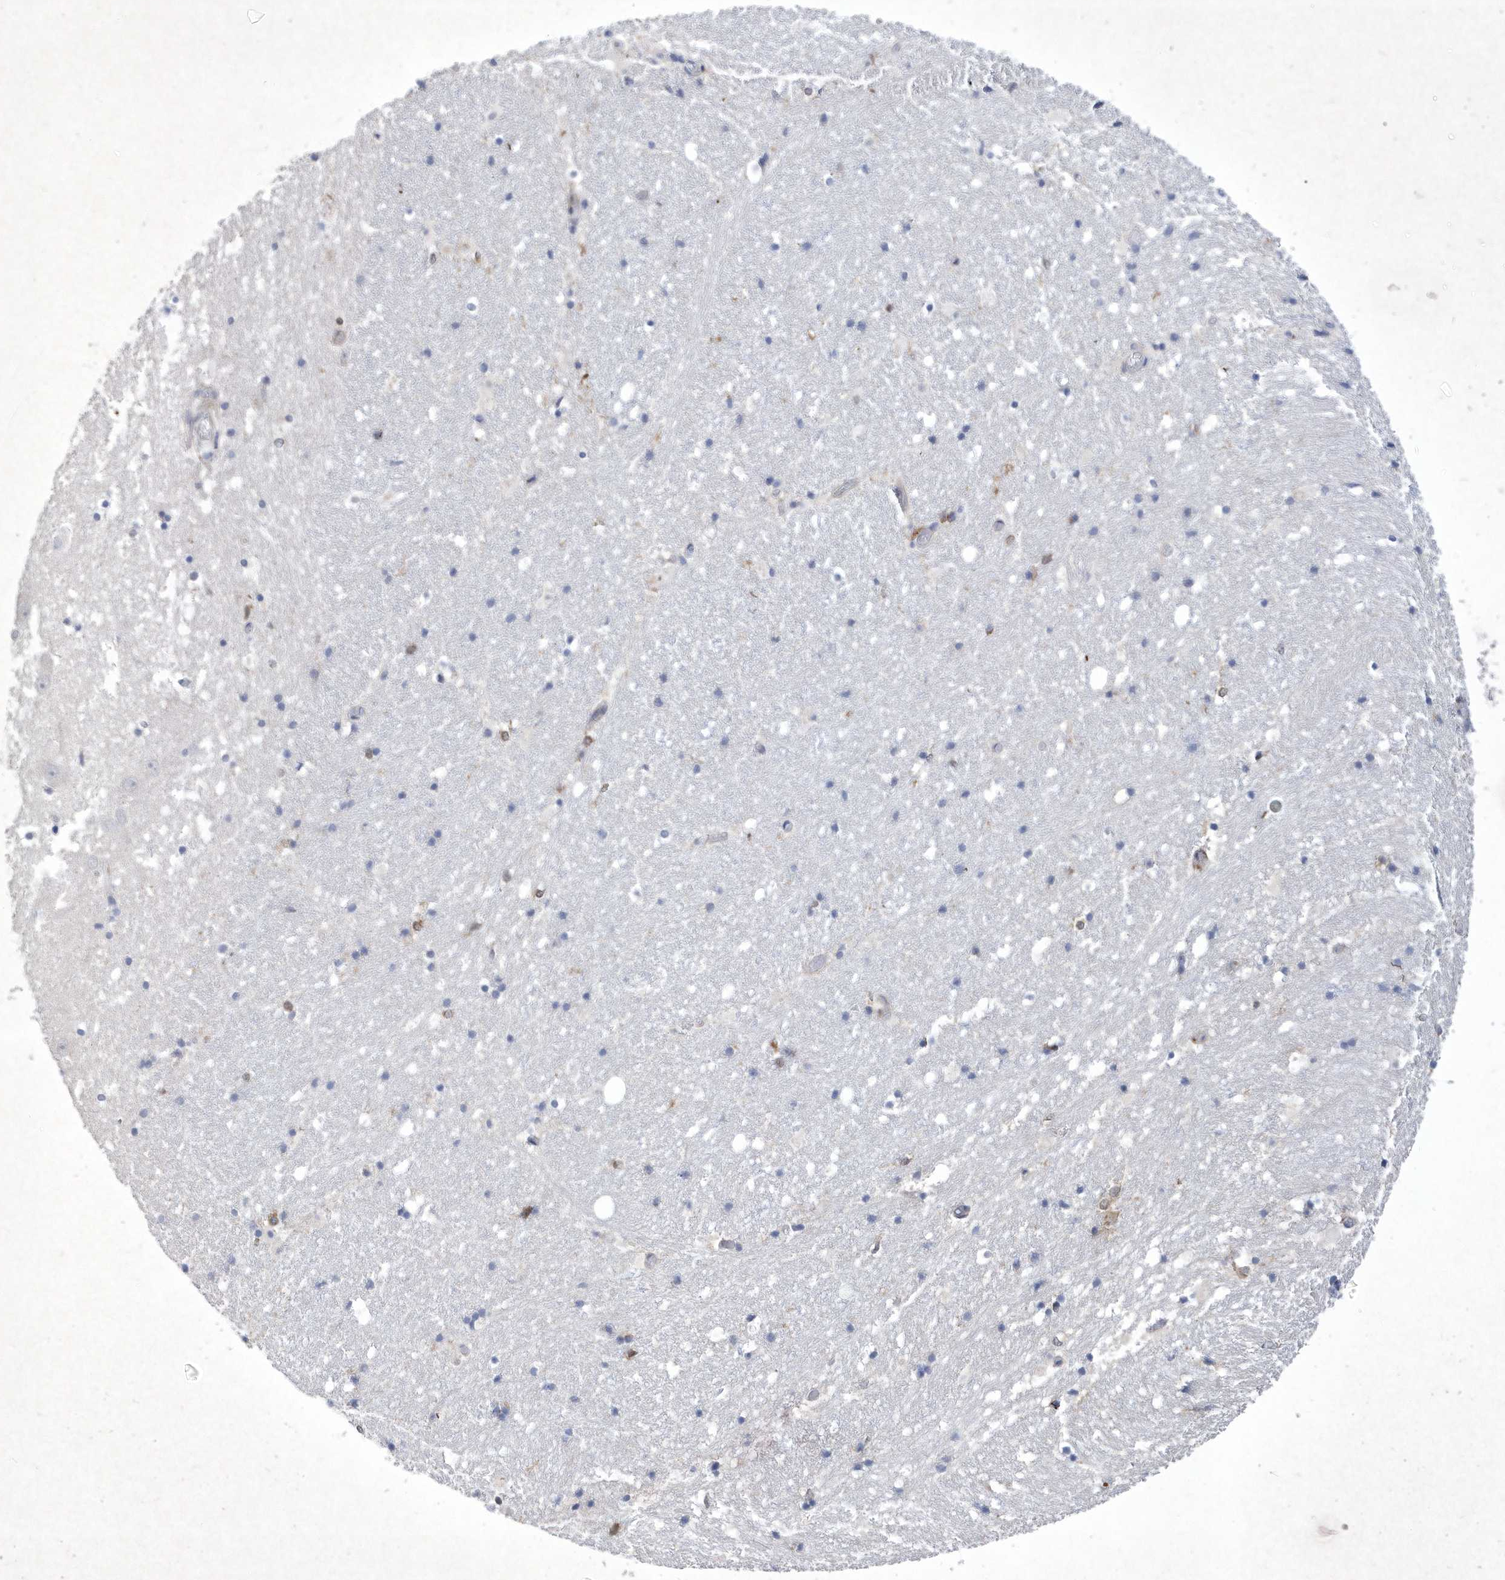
{"staining": {"intensity": "negative", "quantity": "none", "location": "none"}, "tissue": "hippocampus", "cell_type": "Glial cells", "image_type": "normal", "snomed": [{"axis": "morphology", "description": "Normal tissue, NOS"}, {"axis": "topography", "description": "Hippocampus"}], "caption": "Human hippocampus stained for a protein using IHC demonstrates no positivity in glial cells.", "gene": "BHLHA15", "patient": {"sex": "female", "age": 52}}